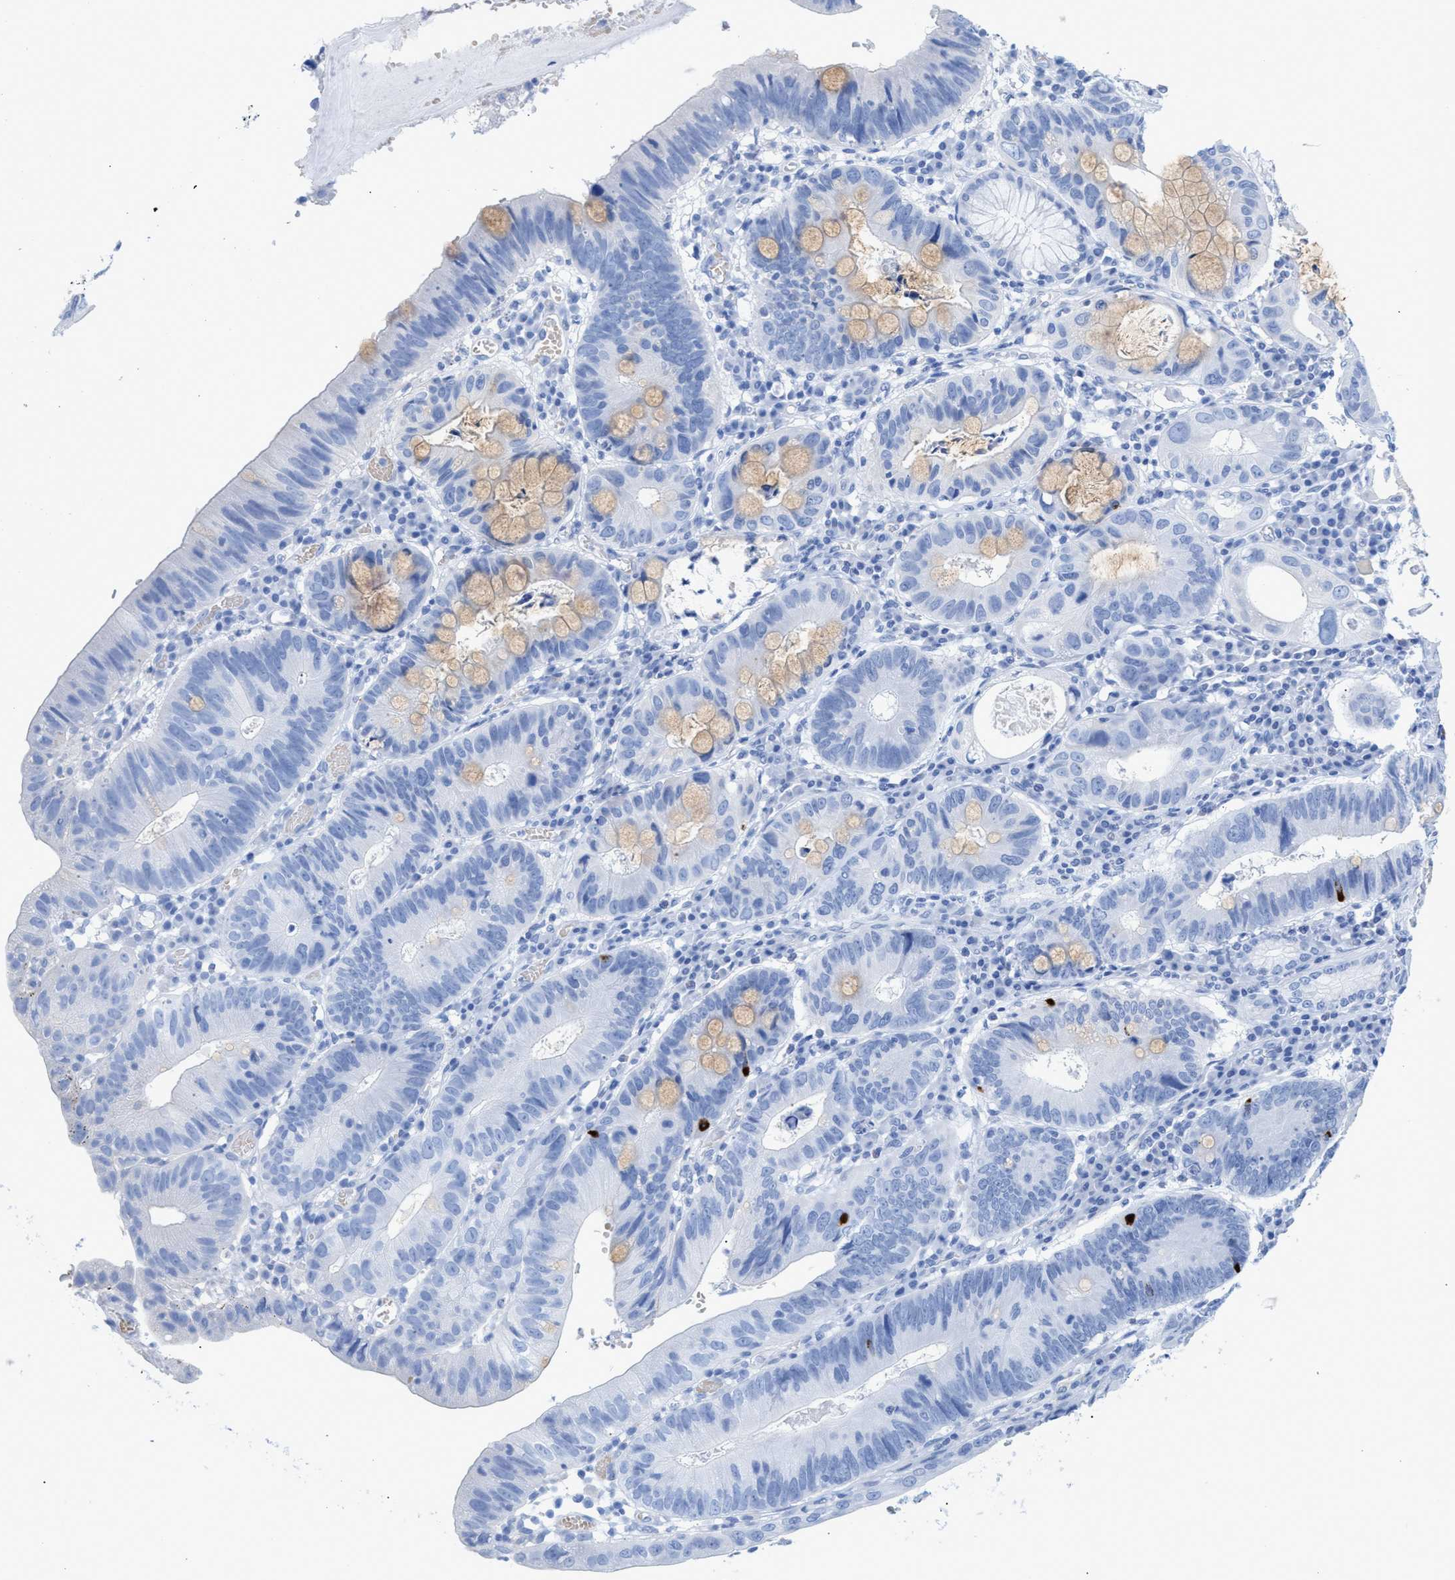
{"staining": {"intensity": "weak", "quantity": "<25%", "location": "cytoplasmic/membranous"}, "tissue": "stomach cancer", "cell_type": "Tumor cells", "image_type": "cancer", "snomed": [{"axis": "morphology", "description": "Adenocarcinoma, NOS"}, {"axis": "topography", "description": "Stomach"}], "caption": "High magnification brightfield microscopy of adenocarcinoma (stomach) stained with DAB (3,3'-diaminobenzidine) (brown) and counterstained with hematoxylin (blue): tumor cells show no significant expression.", "gene": "ANKFN1", "patient": {"sex": "male", "age": 59}}